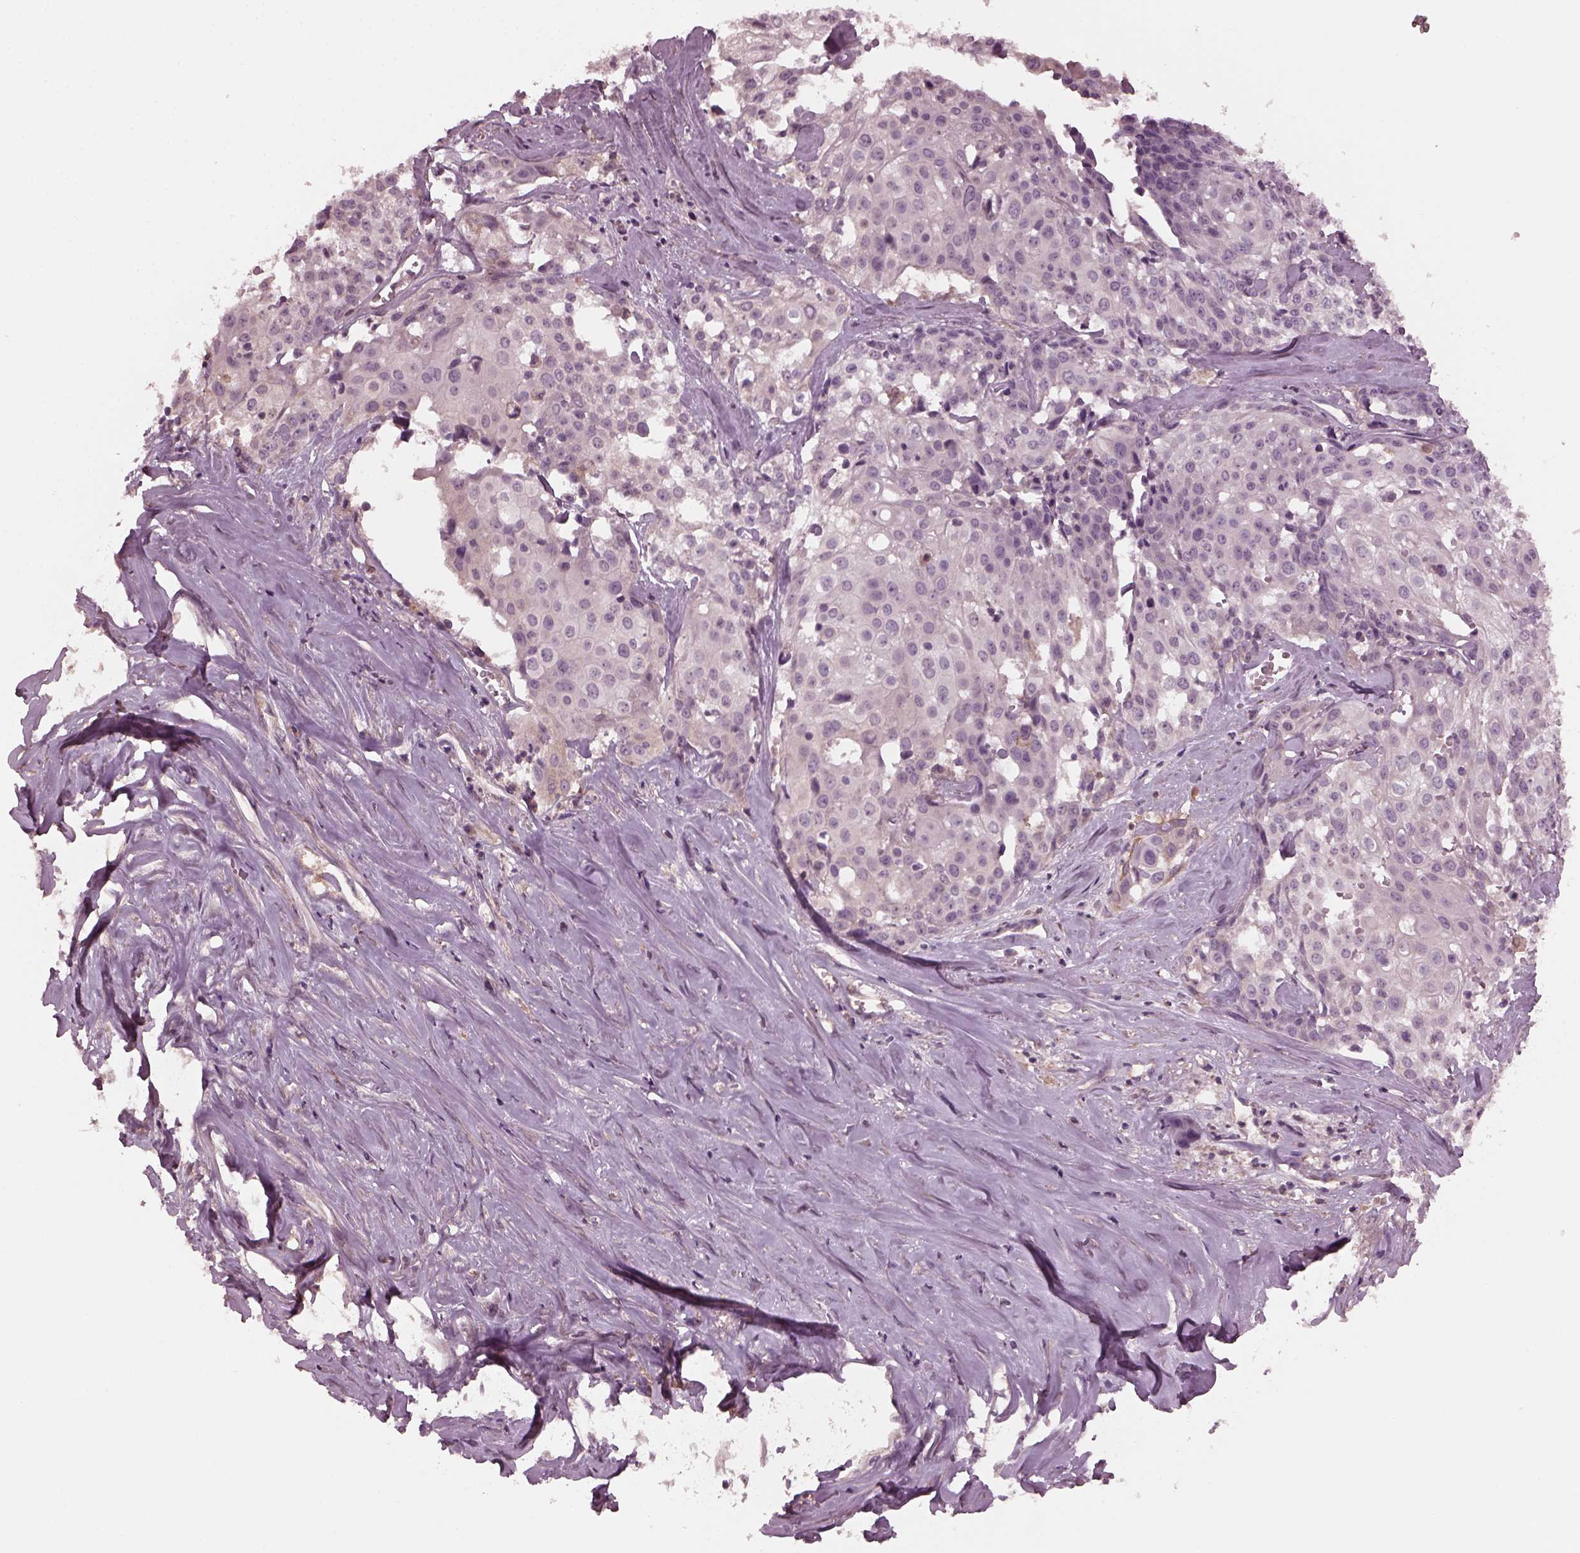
{"staining": {"intensity": "negative", "quantity": "none", "location": "none"}, "tissue": "cervical cancer", "cell_type": "Tumor cells", "image_type": "cancer", "snomed": [{"axis": "morphology", "description": "Squamous cell carcinoma, NOS"}, {"axis": "topography", "description": "Cervix"}], "caption": "This is an IHC histopathology image of cervical squamous cell carcinoma. There is no staining in tumor cells.", "gene": "PORCN", "patient": {"sex": "female", "age": 39}}